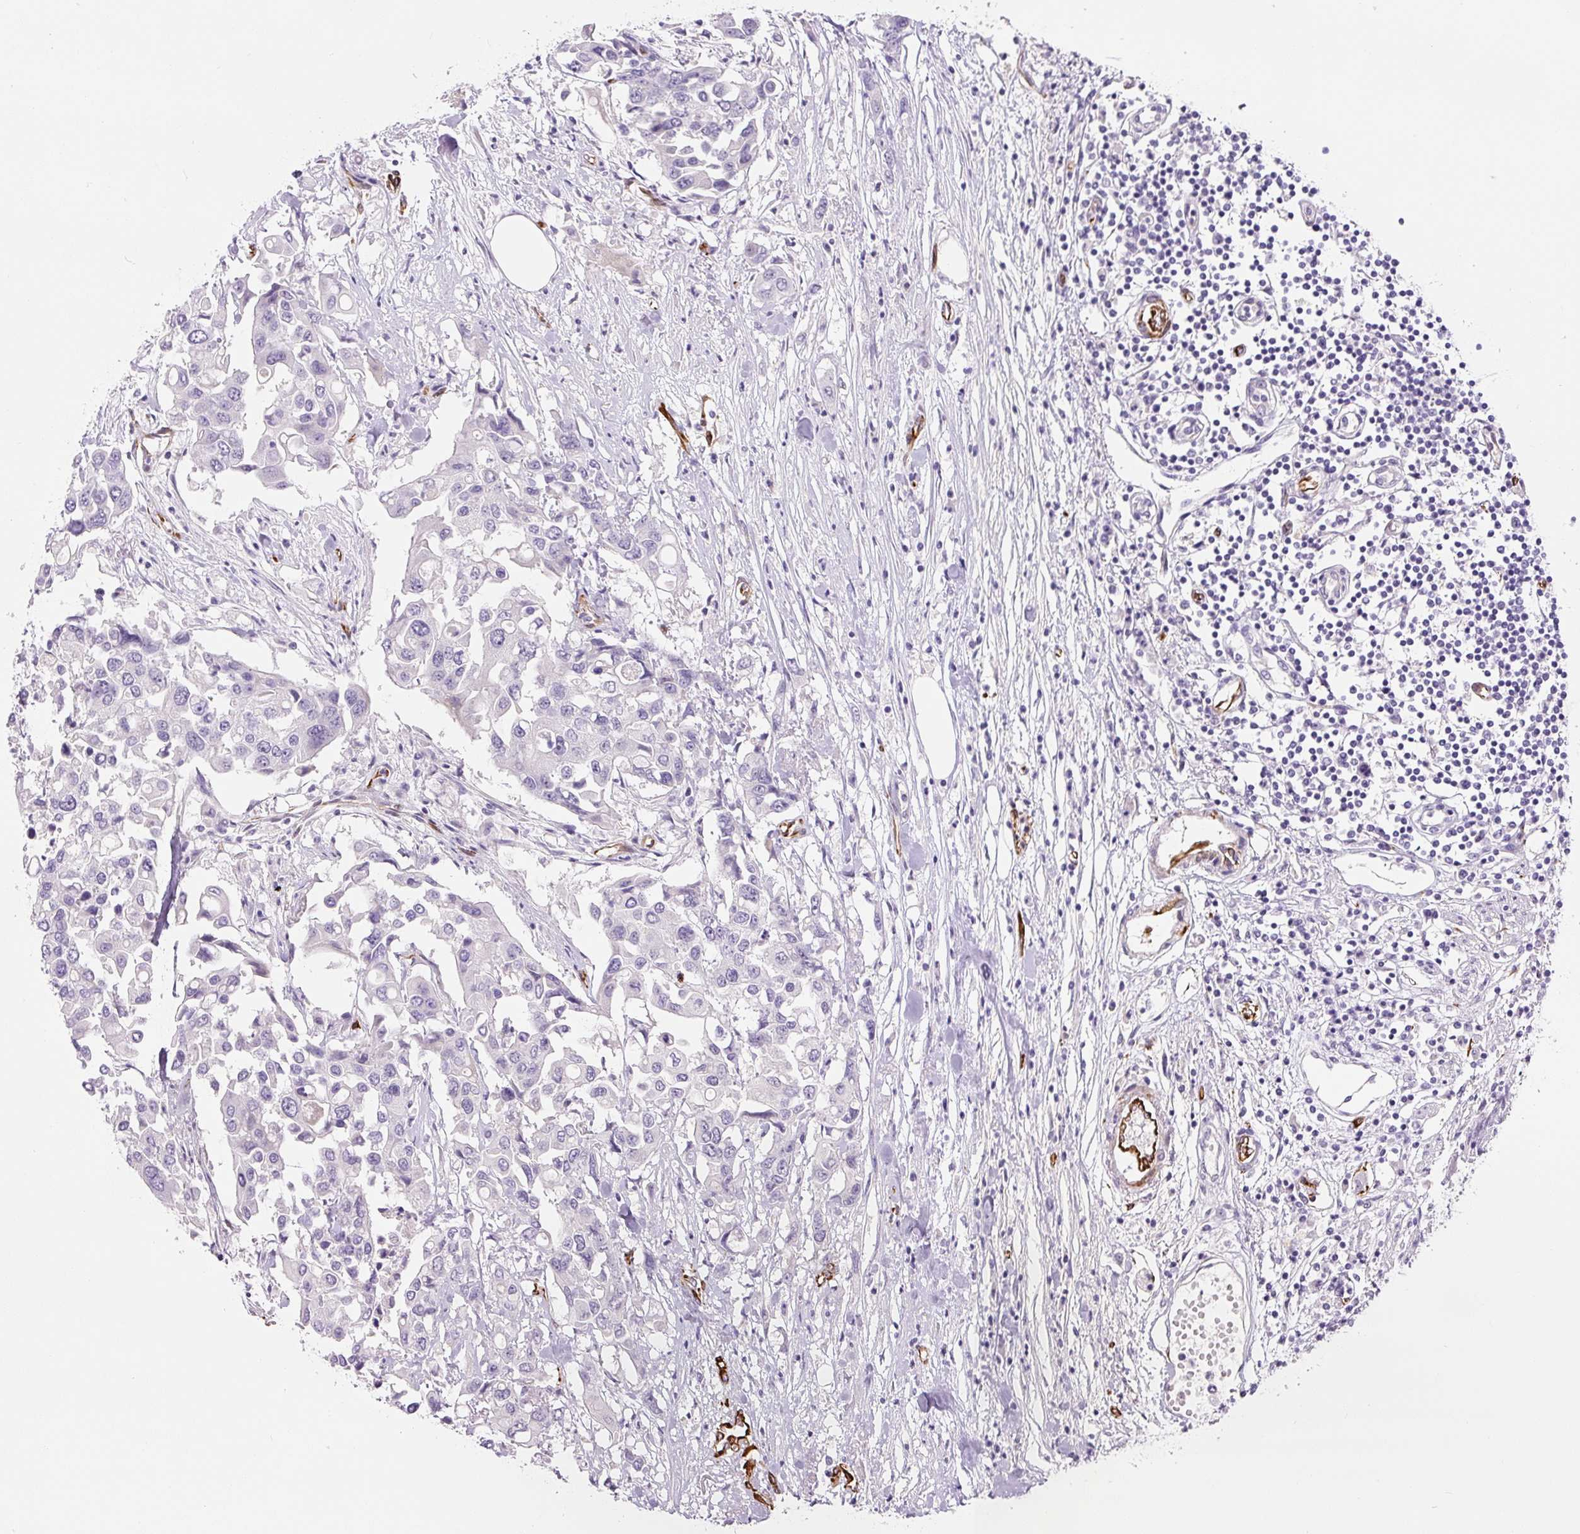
{"staining": {"intensity": "negative", "quantity": "none", "location": "none"}, "tissue": "colorectal cancer", "cell_type": "Tumor cells", "image_type": "cancer", "snomed": [{"axis": "morphology", "description": "Adenocarcinoma, NOS"}, {"axis": "topography", "description": "Colon"}], "caption": "Tumor cells show no significant positivity in colorectal cancer (adenocarcinoma).", "gene": "NES", "patient": {"sex": "male", "age": 77}}